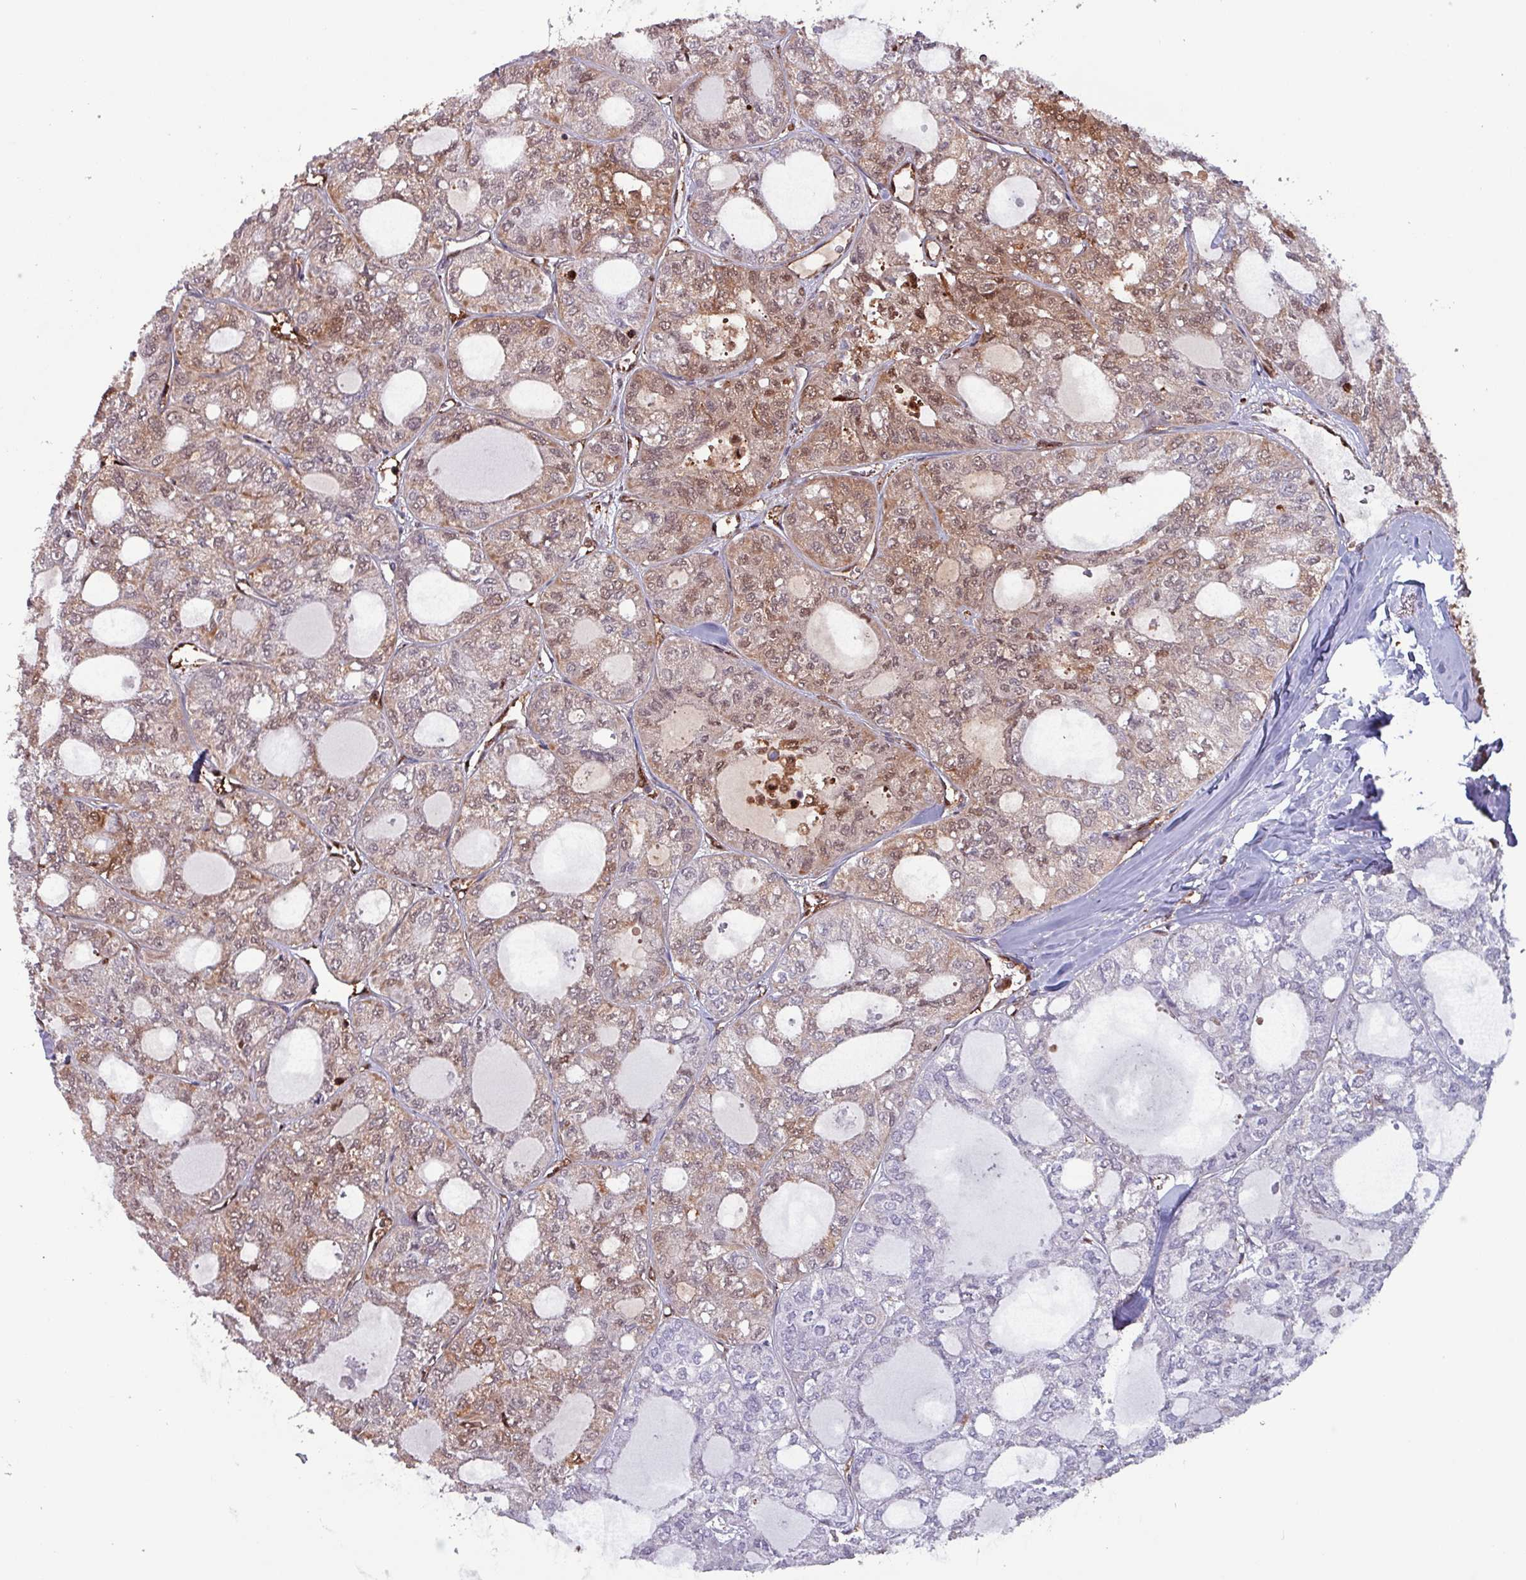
{"staining": {"intensity": "moderate", "quantity": "25%-75%", "location": "cytoplasmic/membranous,nuclear"}, "tissue": "thyroid cancer", "cell_type": "Tumor cells", "image_type": "cancer", "snomed": [{"axis": "morphology", "description": "Follicular adenoma carcinoma, NOS"}, {"axis": "topography", "description": "Thyroid gland"}], "caption": "This histopathology image displays immunohistochemistry (IHC) staining of thyroid cancer, with medium moderate cytoplasmic/membranous and nuclear staining in approximately 25%-75% of tumor cells.", "gene": "PSMB8", "patient": {"sex": "male", "age": 75}}